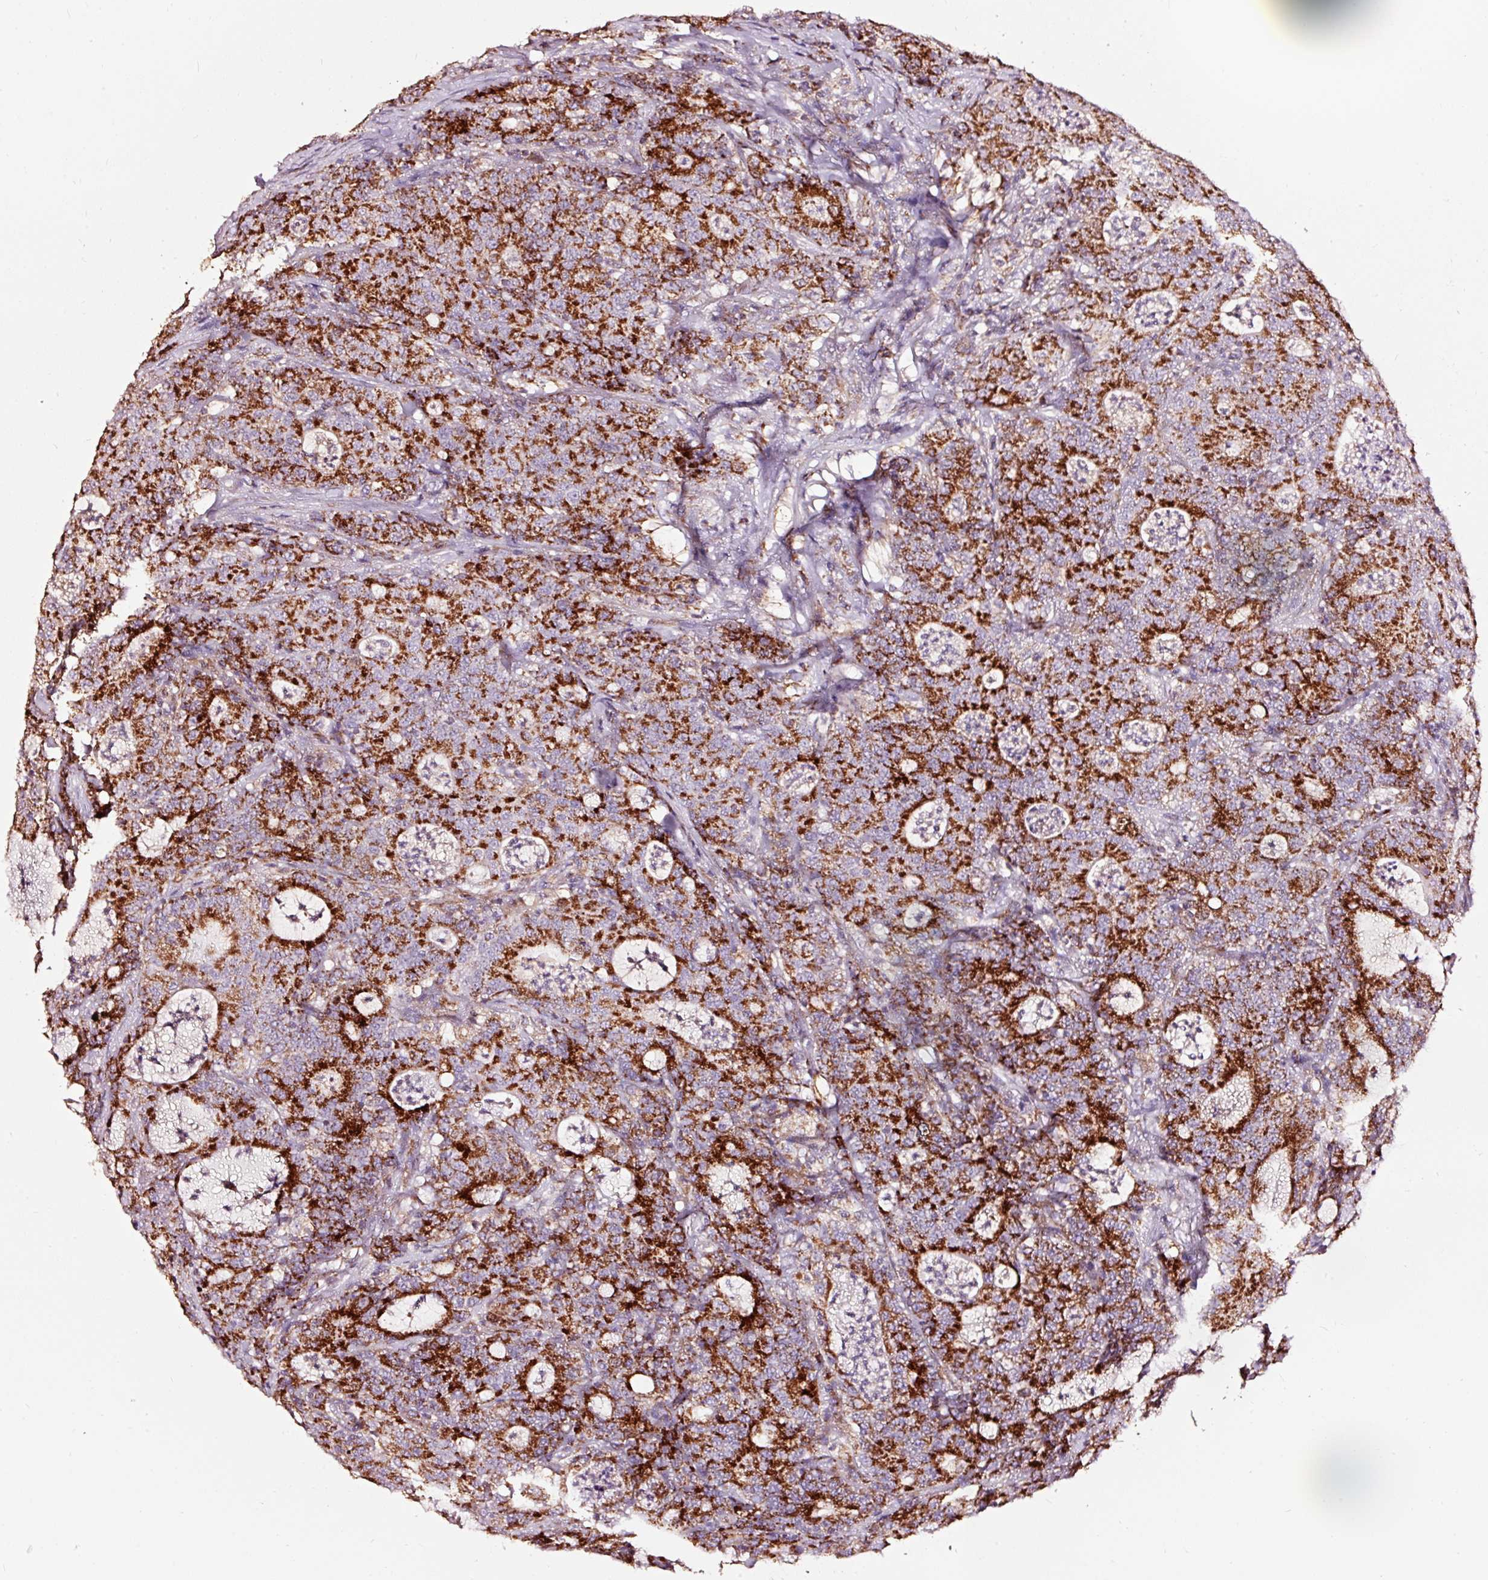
{"staining": {"intensity": "strong", "quantity": ">75%", "location": "cytoplasmic/membranous"}, "tissue": "colorectal cancer", "cell_type": "Tumor cells", "image_type": "cancer", "snomed": [{"axis": "morphology", "description": "Adenocarcinoma, NOS"}, {"axis": "topography", "description": "Colon"}], "caption": "Strong cytoplasmic/membranous protein expression is appreciated in approximately >75% of tumor cells in colorectal adenocarcinoma.", "gene": "TPM1", "patient": {"sex": "male", "age": 83}}